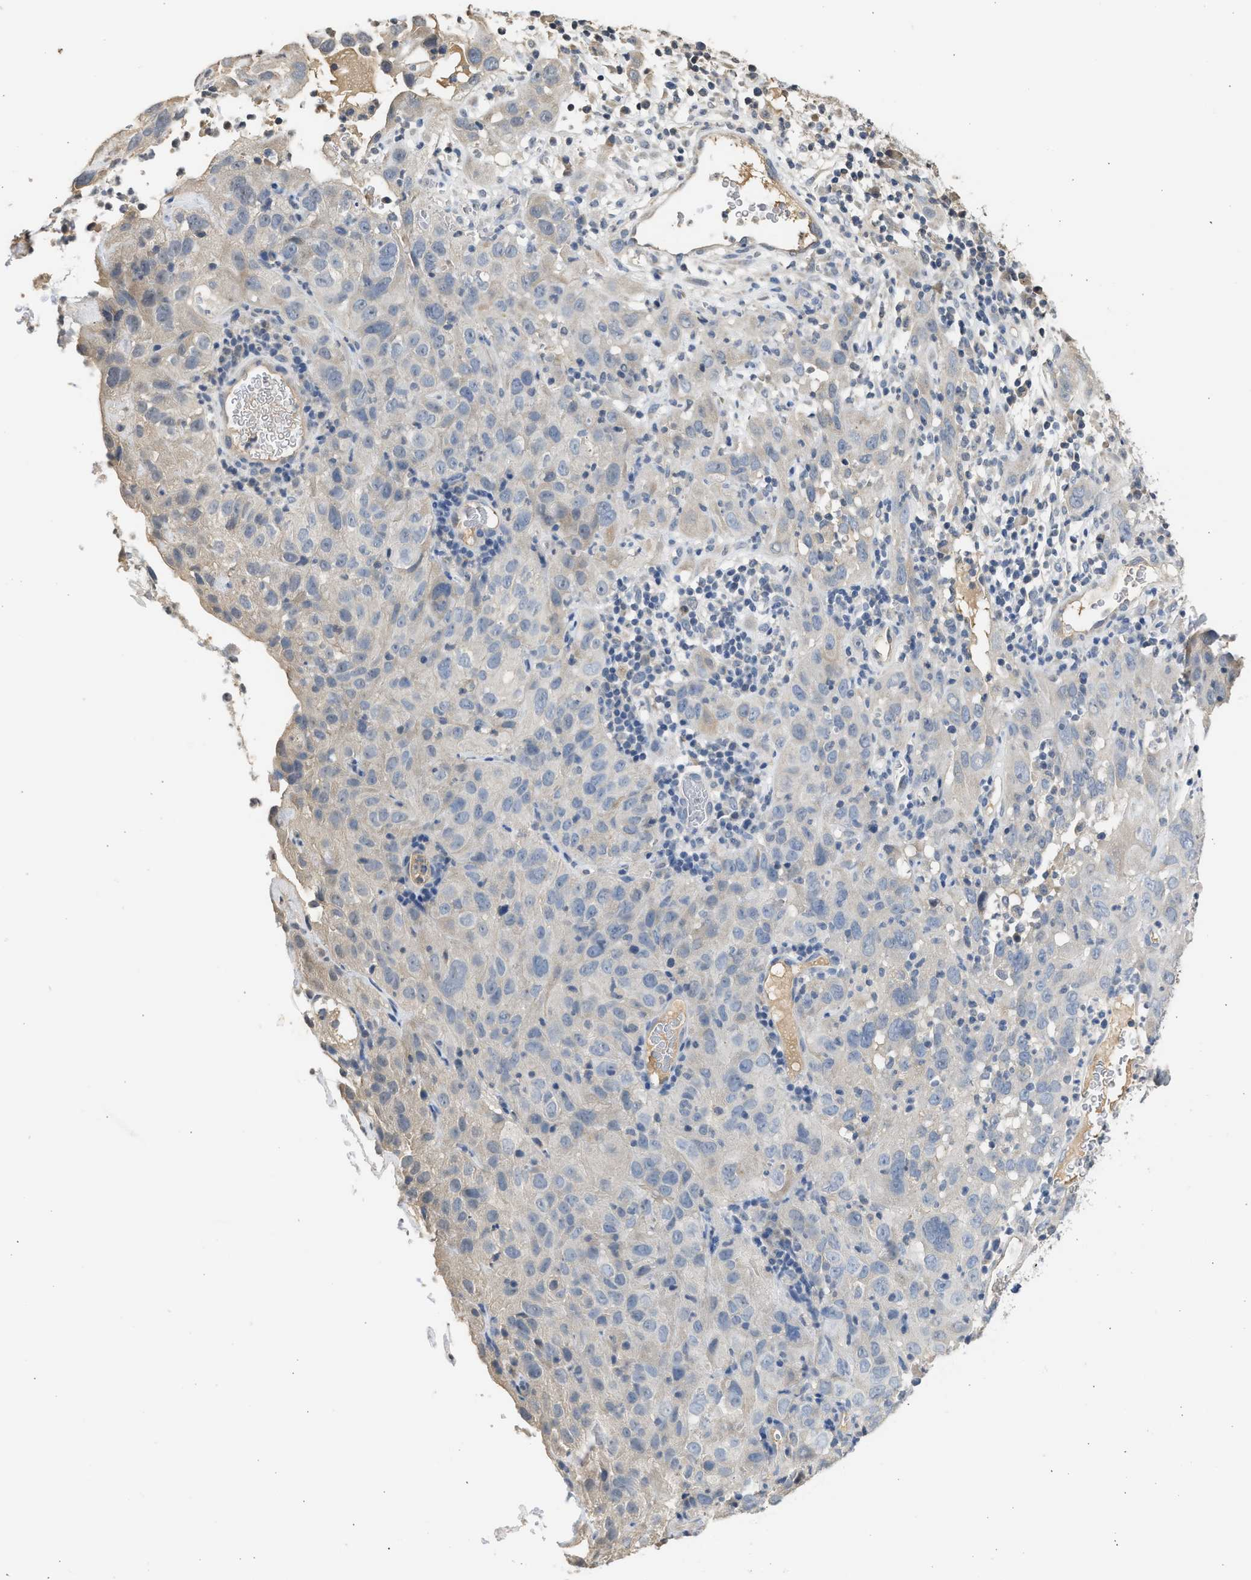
{"staining": {"intensity": "negative", "quantity": "none", "location": "none"}, "tissue": "cervical cancer", "cell_type": "Tumor cells", "image_type": "cancer", "snomed": [{"axis": "morphology", "description": "Squamous cell carcinoma, NOS"}, {"axis": "topography", "description": "Cervix"}], "caption": "Immunohistochemistry (IHC) micrograph of neoplastic tissue: cervical cancer stained with DAB exhibits no significant protein positivity in tumor cells.", "gene": "SULT2A1", "patient": {"sex": "female", "age": 32}}